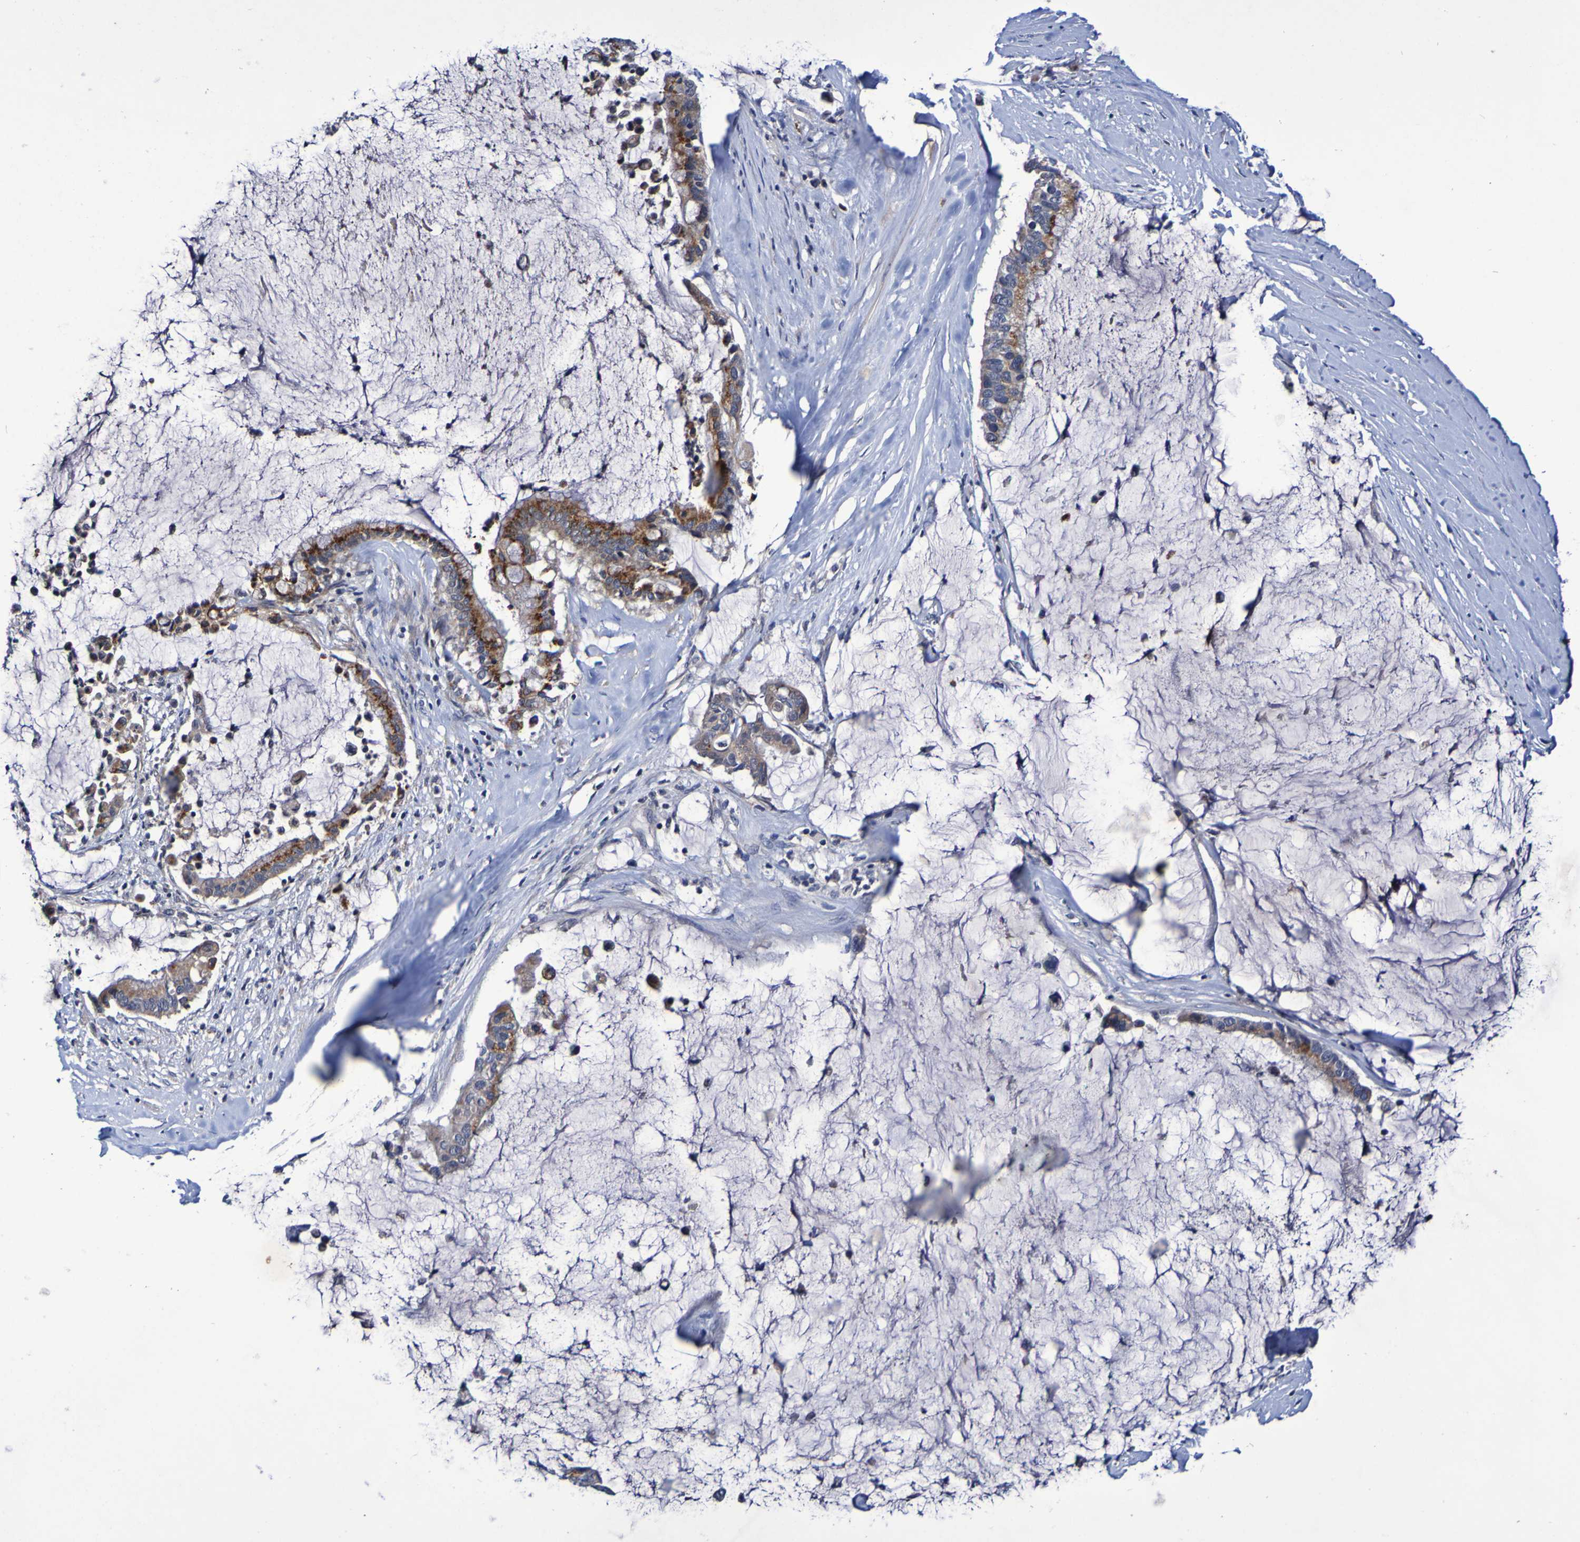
{"staining": {"intensity": "strong", "quantity": "<25%", "location": "cytoplasmic/membranous"}, "tissue": "pancreatic cancer", "cell_type": "Tumor cells", "image_type": "cancer", "snomed": [{"axis": "morphology", "description": "Adenocarcinoma, NOS"}, {"axis": "topography", "description": "Pancreas"}], "caption": "Tumor cells demonstrate medium levels of strong cytoplasmic/membranous expression in about <25% of cells in pancreatic cancer.", "gene": "PTP4A2", "patient": {"sex": "male", "age": 41}}